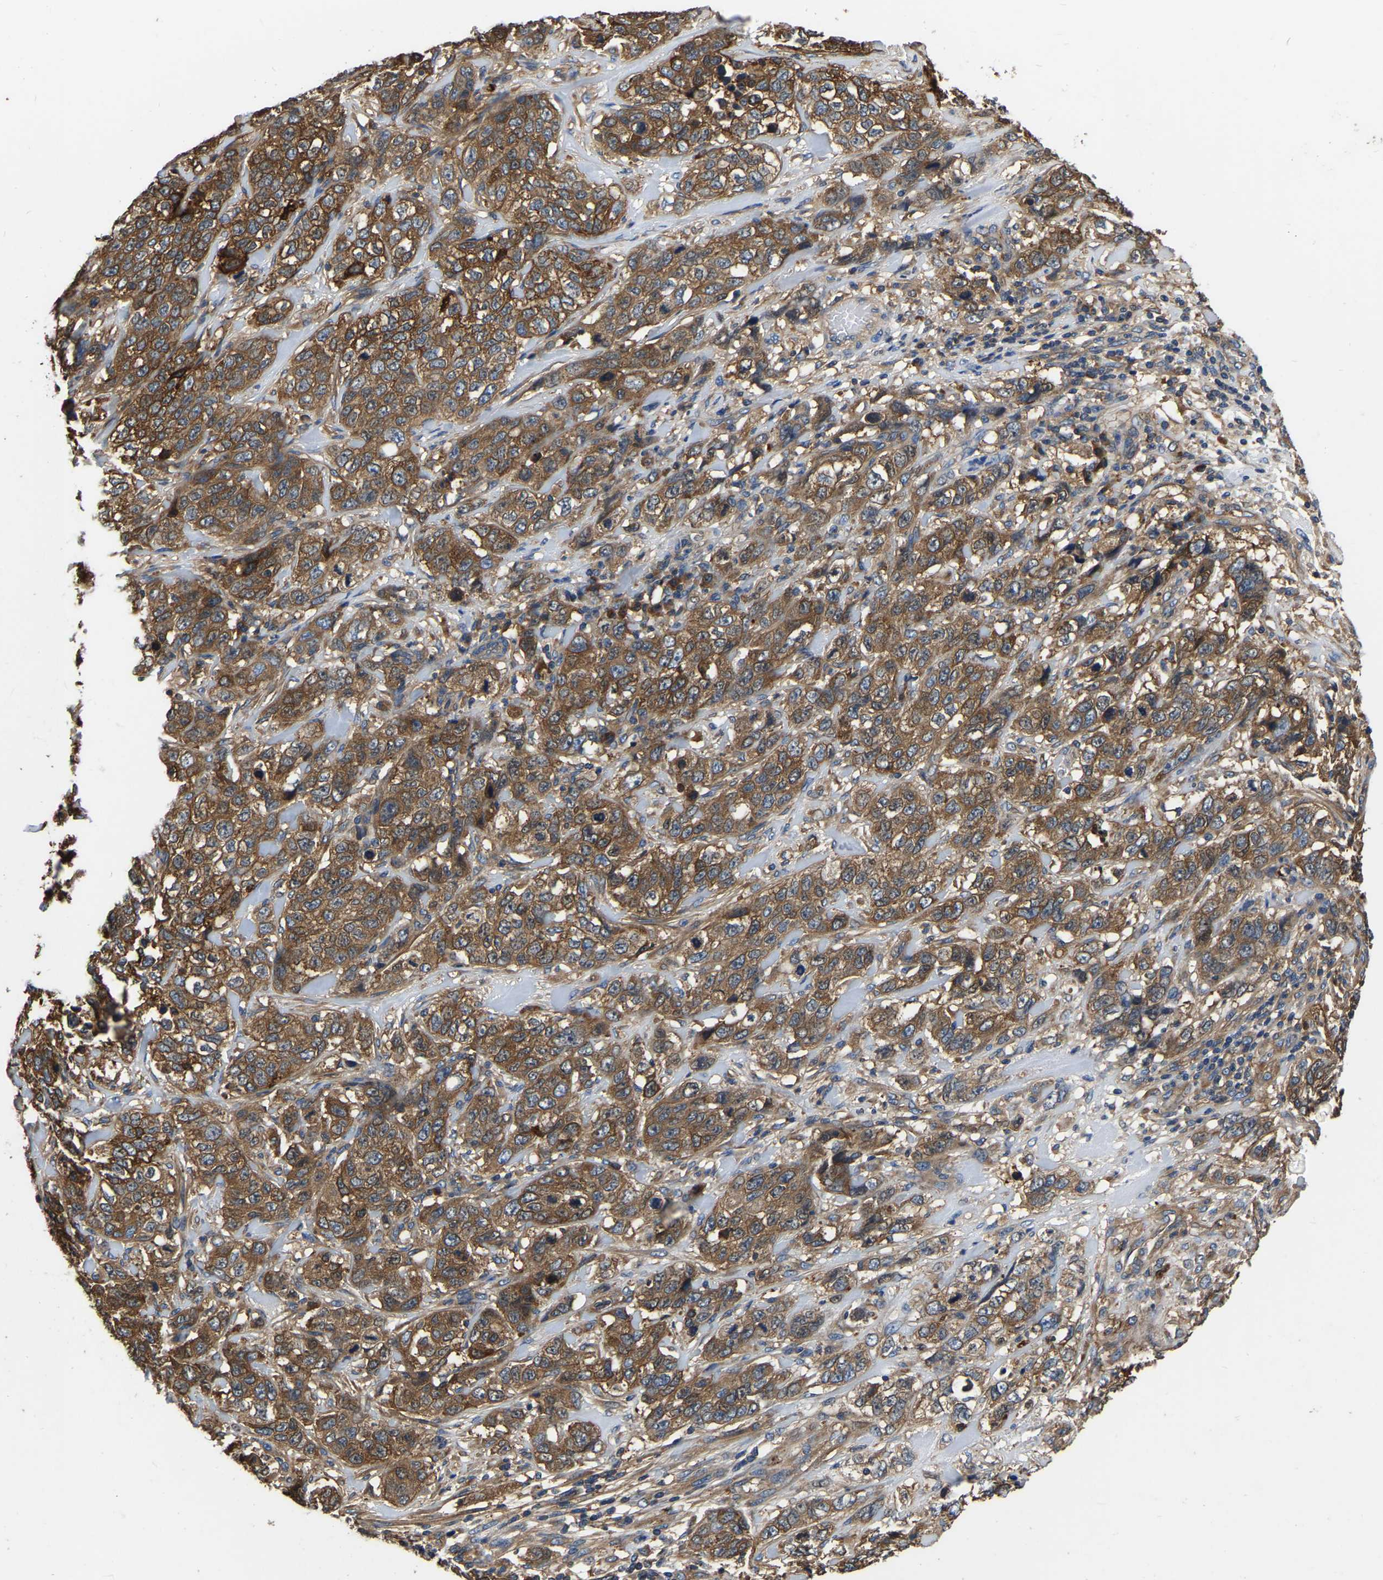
{"staining": {"intensity": "moderate", "quantity": ">75%", "location": "cytoplasmic/membranous"}, "tissue": "stomach cancer", "cell_type": "Tumor cells", "image_type": "cancer", "snomed": [{"axis": "morphology", "description": "Adenocarcinoma, NOS"}, {"axis": "topography", "description": "Stomach"}], "caption": "A photomicrograph showing moderate cytoplasmic/membranous expression in approximately >75% of tumor cells in stomach cancer, as visualized by brown immunohistochemical staining.", "gene": "GARS1", "patient": {"sex": "male", "age": 48}}